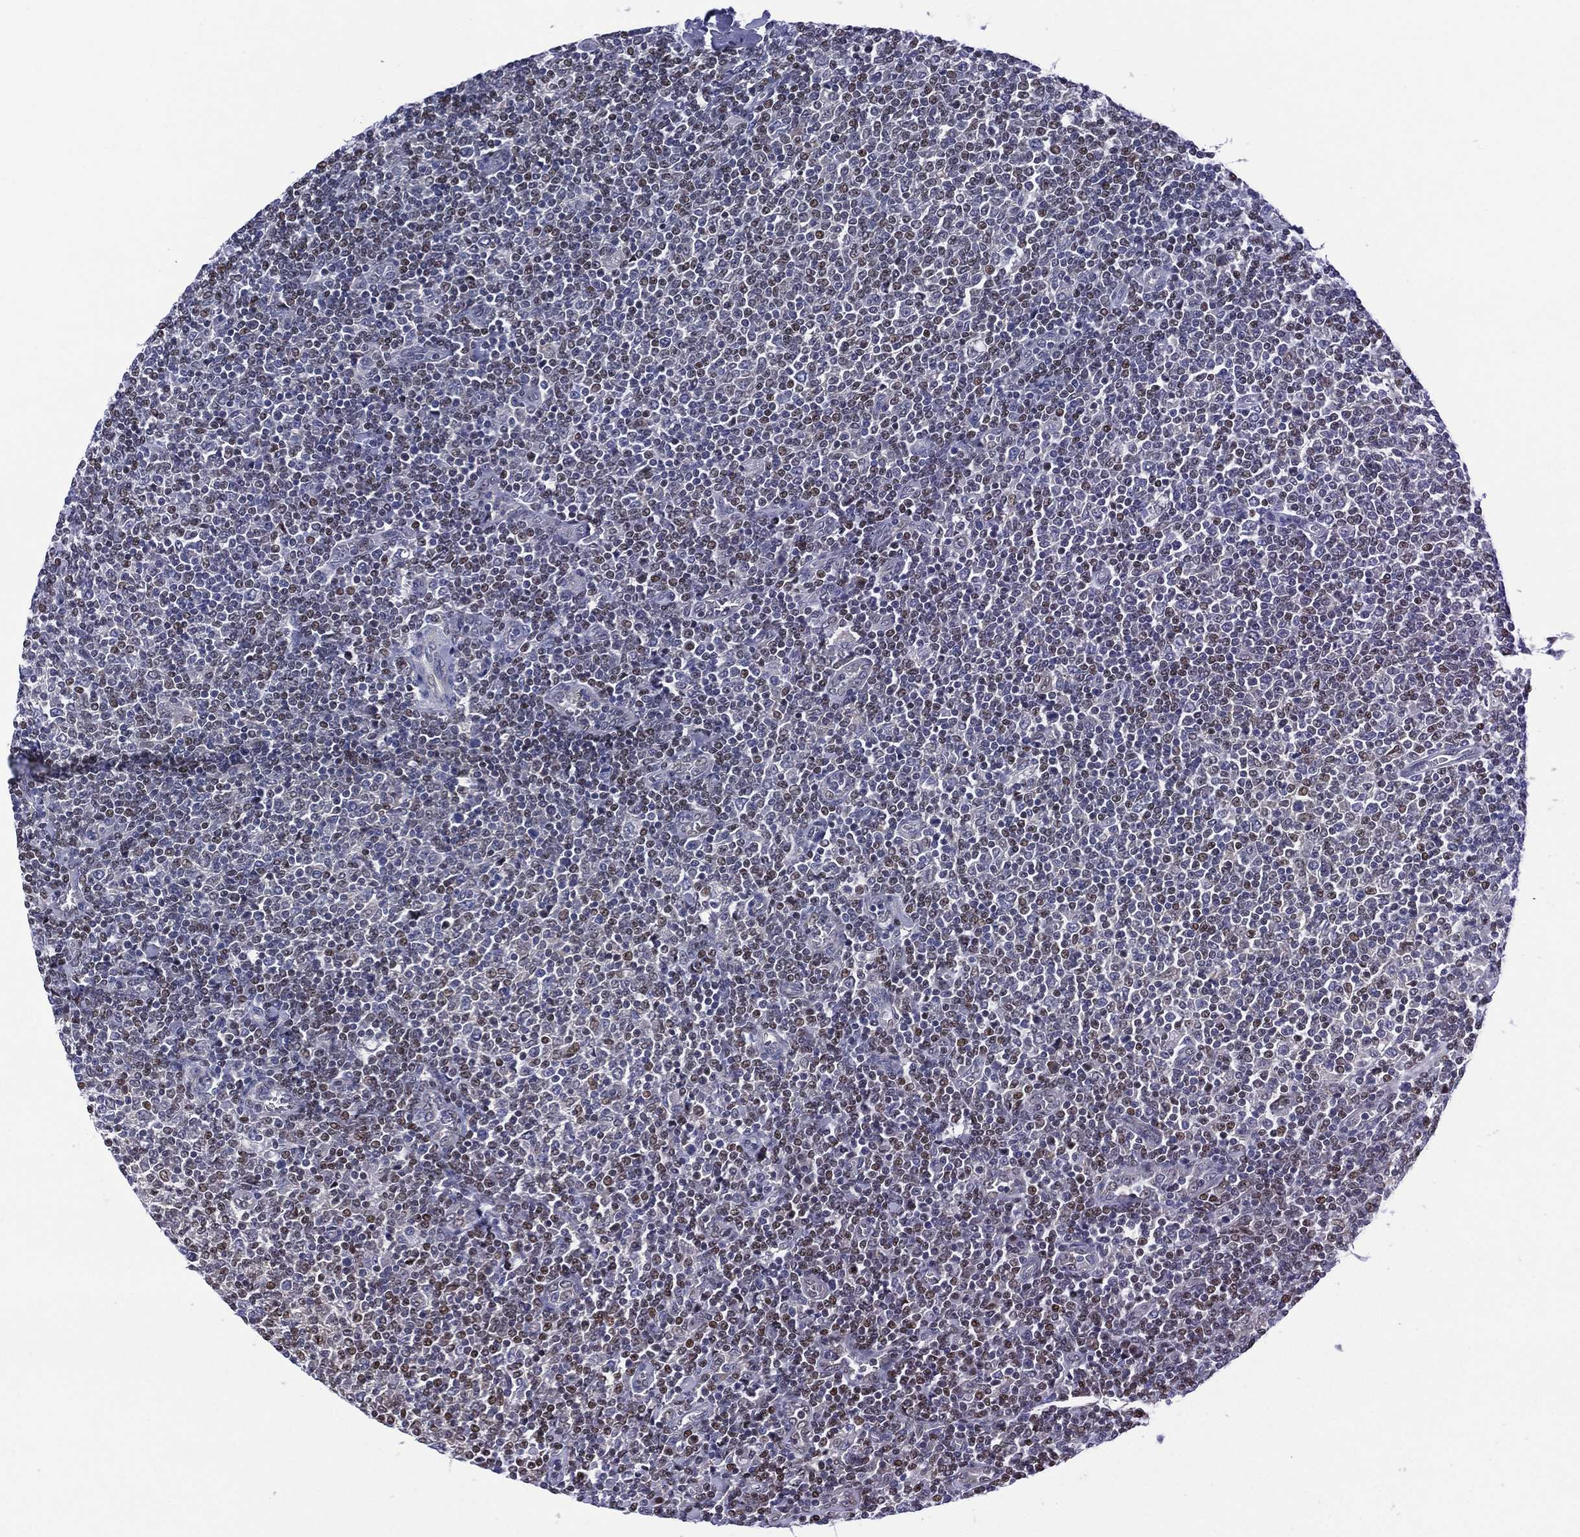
{"staining": {"intensity": "weak", "quantity": "<25%", "location": "nuclear"}, "tissue": "lymphoma", "cell_type": "Tumor cells", "image_type": "cancer", "snomed": [{"axis": "morphology", "description": "Malignant lymphoma, non-Hodgkin's type, Low grade"}, {"axis": "topography", "description": "Lymph node"}], "caption": "This is a histopathology image of immunohistochemistry staining of lymphoma, which shows no staining in tumor cells. (Stains: DAB (3,3'-diaminobenzidine) immunohistochemistry (IHC) with hematoxylin counter stain, Microscopy: brightfield microscopy at high magnification).", "gene": "SLC4A4", "patient": {"sex": "male", "age": 52}}